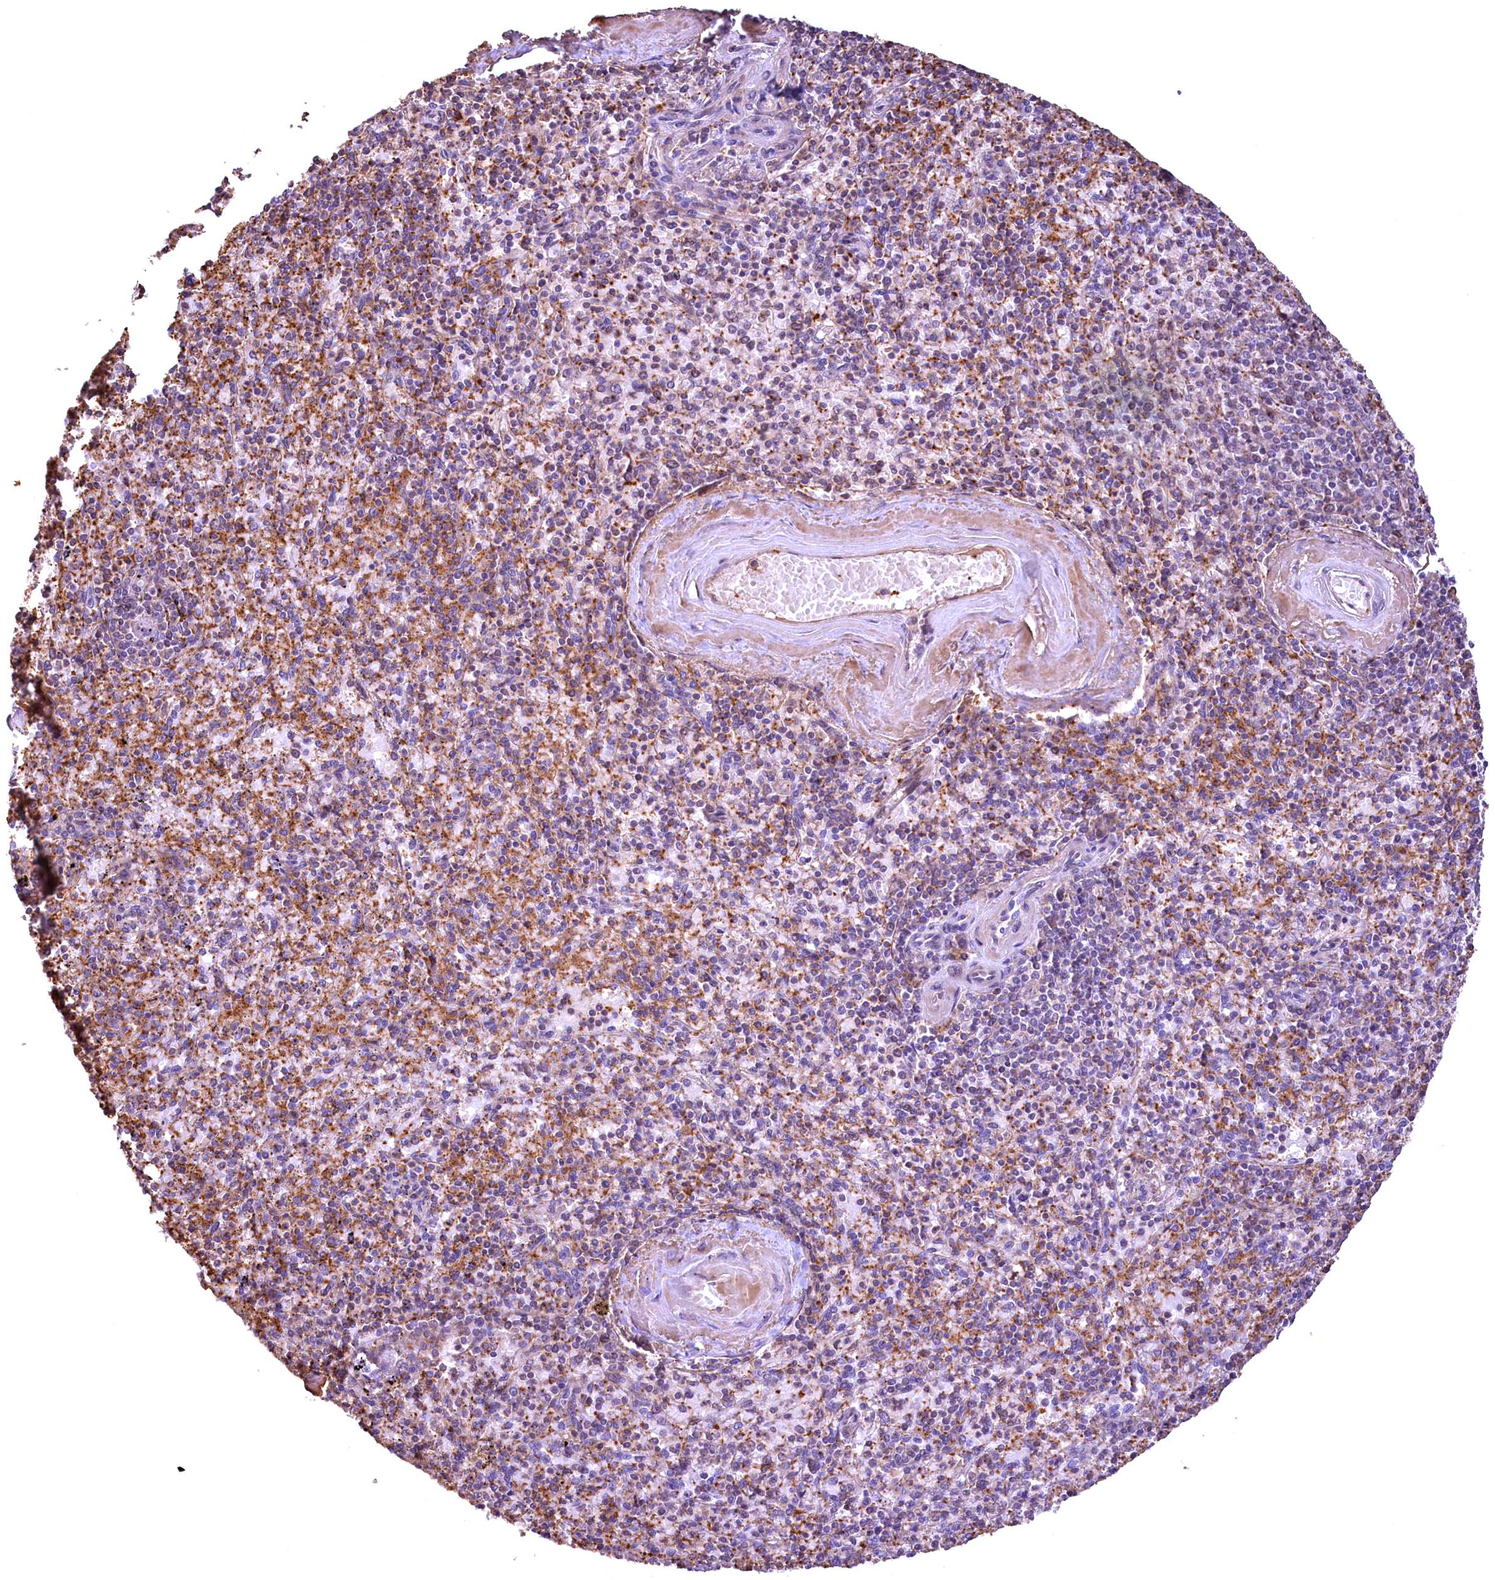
{"staining": {"intensity": "moderate", "quantity": "<25%", "location": "cytoplasmic/membranous"}, "tissue": "spleen", "cell_type": "Cells in red pulp", "image_type": "normal", "snomed": [{"axis": "morphology", "description": "Normal tissue, NOS"}, {"axis": "topography", "description": "Spleen"}], "caption": "An immunohistochemistry (IHC) image of benign tissue is shown. Protein staining in brown labels moderate cytoplasmic/membranous positivity in spleen within cells in red pulp. (Brightfield microscopy of DAB IHC at high magnification).", "gene": "FUZ", "patient": {"sex": "male", "age": 82}}